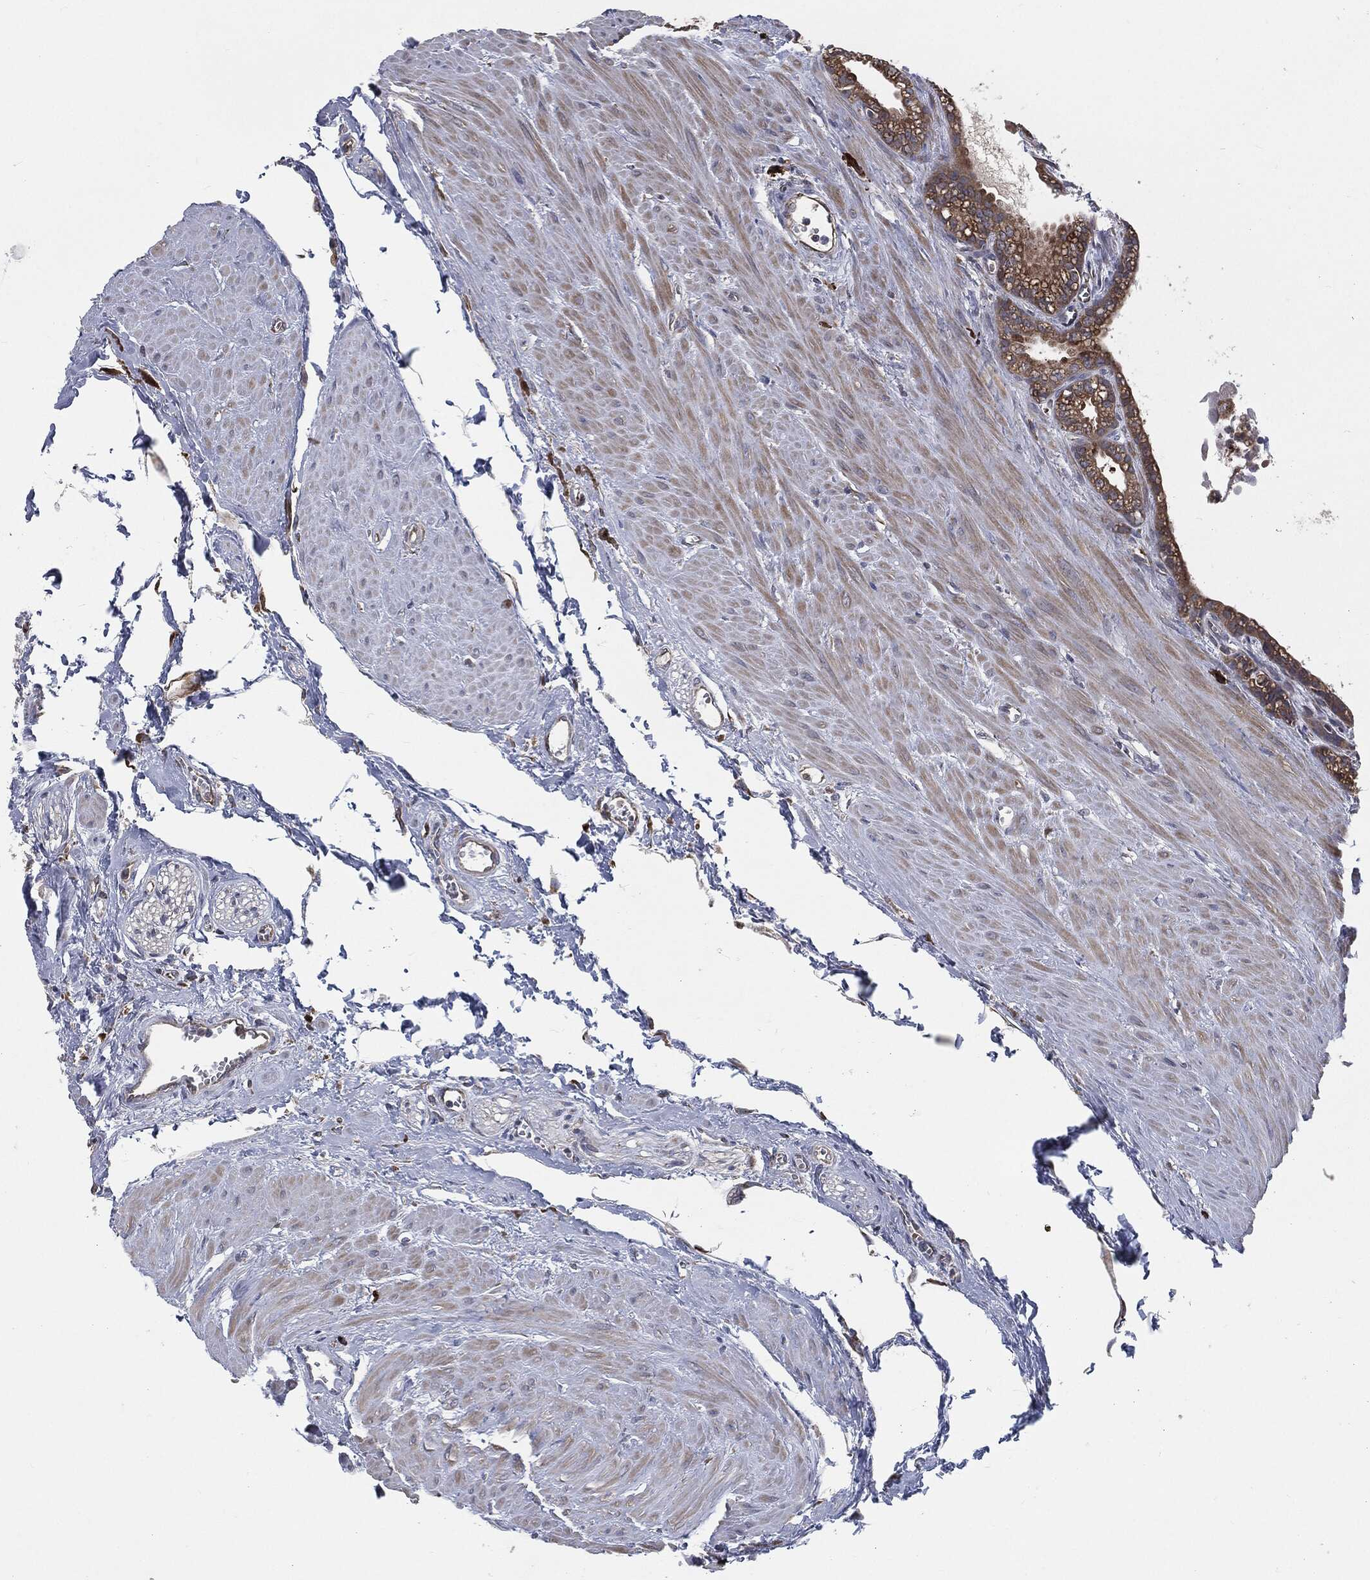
{"staining": {"intensity": "moderate", "quantity": "25%-75%", "location": "cytoplasmic/membranous"}, "tissue": "seminal vesicle", "cell_type": "Glandular cells", "image_type": "normal", "snomed": [{"axis": "morphology", "description": "Normal tissue, NOS"}, {"axis": "morphology", "description": "Urothelial carcinoma, NOS"}, {"axis": "topography", "description": "Urinary bladder"}, {"axis": "topography", "description": "Seminal veicle"}], "caption": "Immunohistochemistry (IHC) of unremarkable seminal vesicle demonstrates medium levels of moderate cytoplasmic/membranous expression in approximately 25%-75% of glandular cells. Nuclei are stained in blue.", "gene": "PRDX4", "patient": {"sex": "male", "age": 76}}